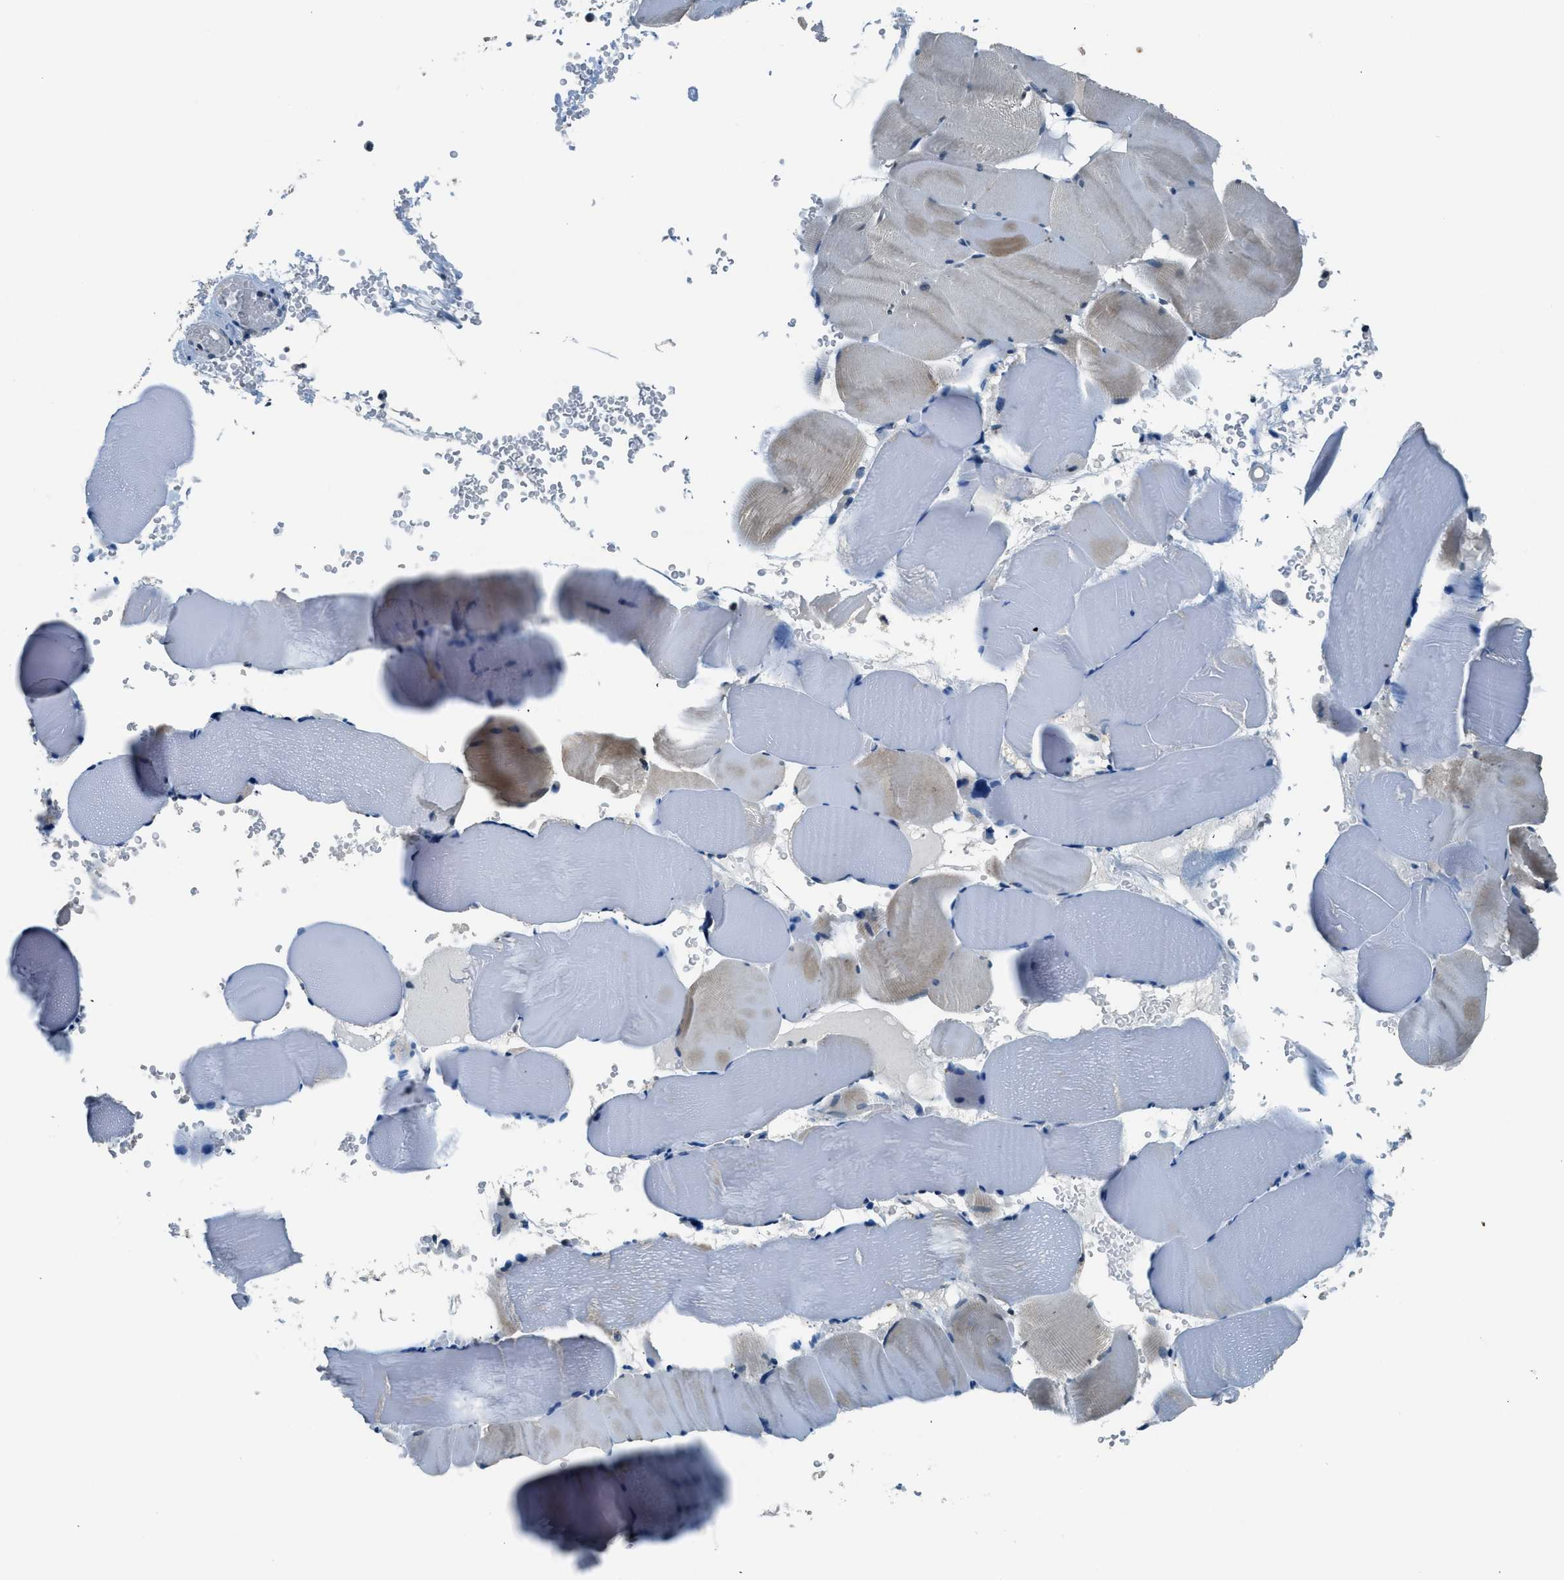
{"staining": {"intensity": "weak", "quantity": "<25%", "location": "cytoplasmic/membranous"}, "tissue": "skeletal muscle", "cell_type": "Myocytes", "image_type": "normal", "snomed": [{"axis": "morphology", "description": "Normal tissue, NOS"}, {"axis": "topography", "description": "Skeletal muscle"}], "caption": "A high-resolution histopathology image shows immunohistochemistry staining of benign skeletal muscle, which reveals no significant staining in myocytes.", "gene": "NME8", "patient": {"sex": "male", "age": 62}}